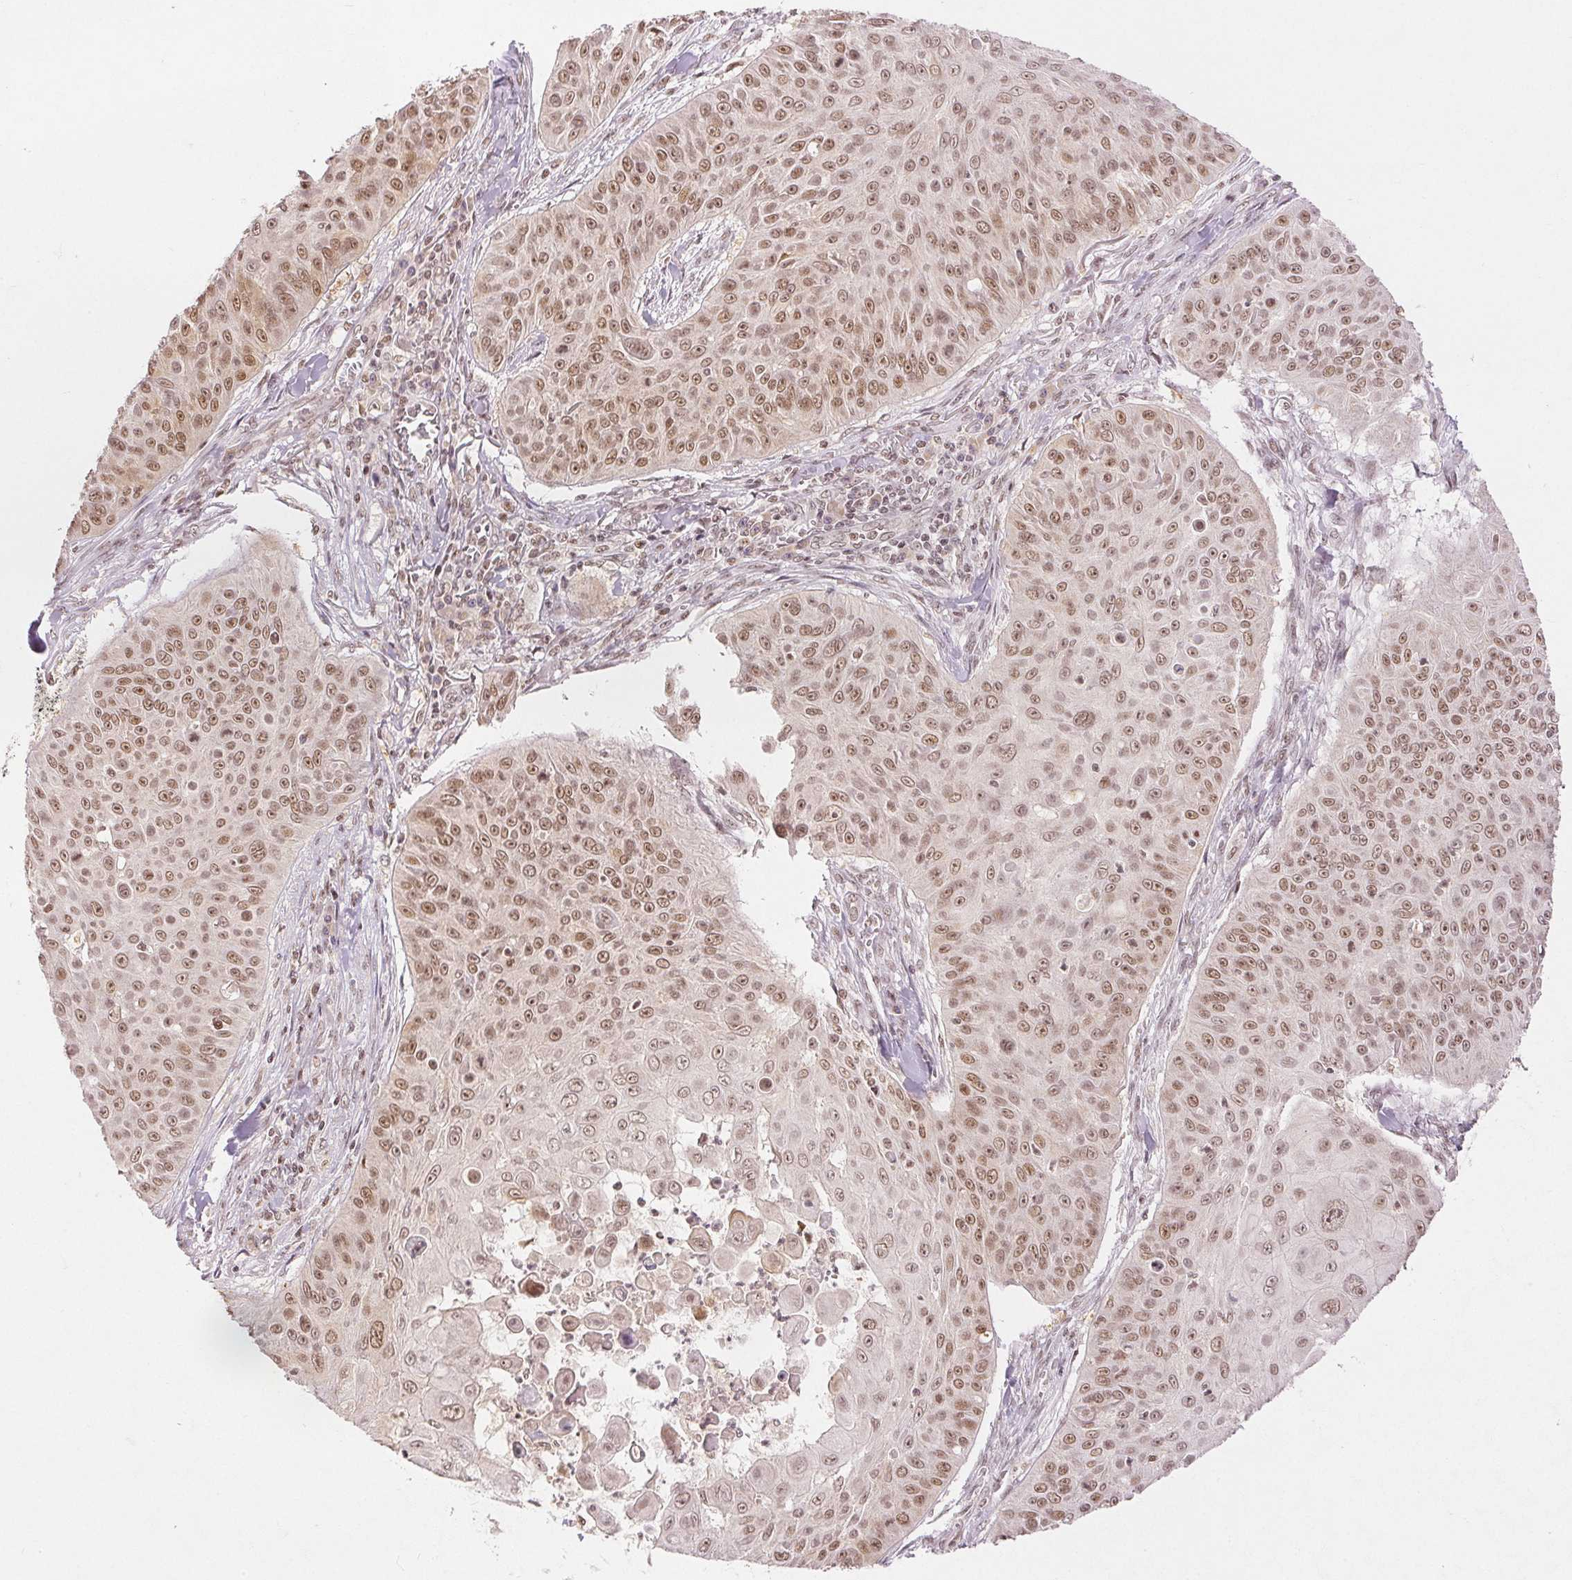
{"staining": {"intensity": "moderate", "quantity": "25%-75%", "location": "nuclear"}, "tissue": "skin cancer", "cell_type": "Tumor cells", "image_type": "cancer", "snomed": [{"axis": "morphology", "description": "Squamous cell carcinoma, NOS"}, {"axis": "topography", "description": "Skin"}], "caption": "Brown immunohistochemical staining in squamous cell carcinoma (skin) exhibits moderate nuclear expression in about 25%-75% of tumor cells.", "gene": "DEK", "patient": {"sex": "male", "age": 82}}